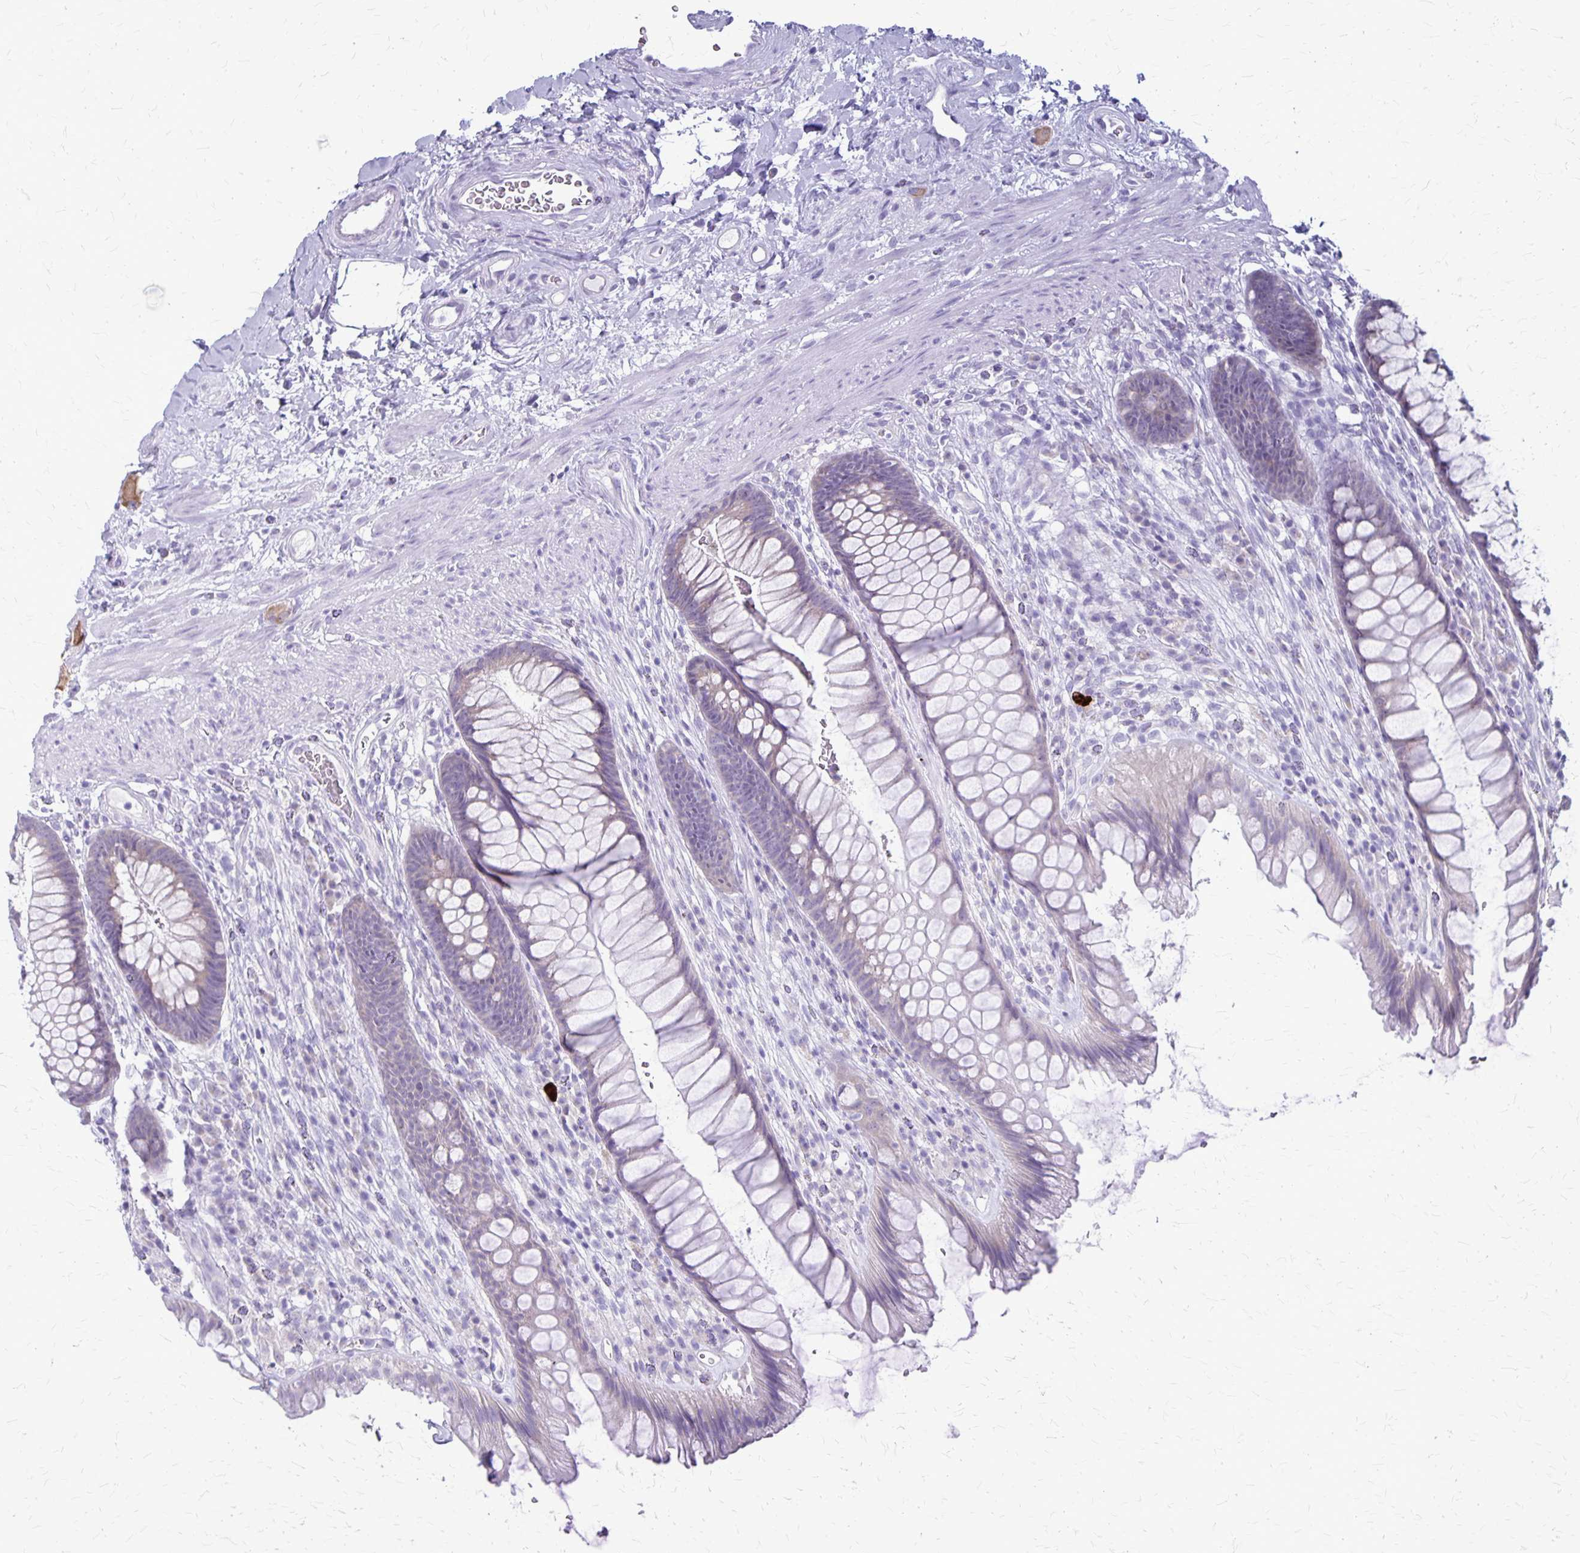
{"staining": {"intensity": "weak", "quantity": "<25%", "location": "cytoplasmic/membranous"}, "tissue": "rectum", "cell_type": "Glandular cells", "image_type": "normal", "snomed": [{"axis": "morphology", "description": "Normal tissue, NOS"}, {"axis": "topography", "description": "Rectum"}], "caption": "This micrograph is of benign rectum stained with immunohistochemistry to label a protein in brown with the nuclei are counter-stained blue. There is no positivity in glandular cells.", "gene": "PLXNB3", "patient": {"sex": "male", "age": 53}}